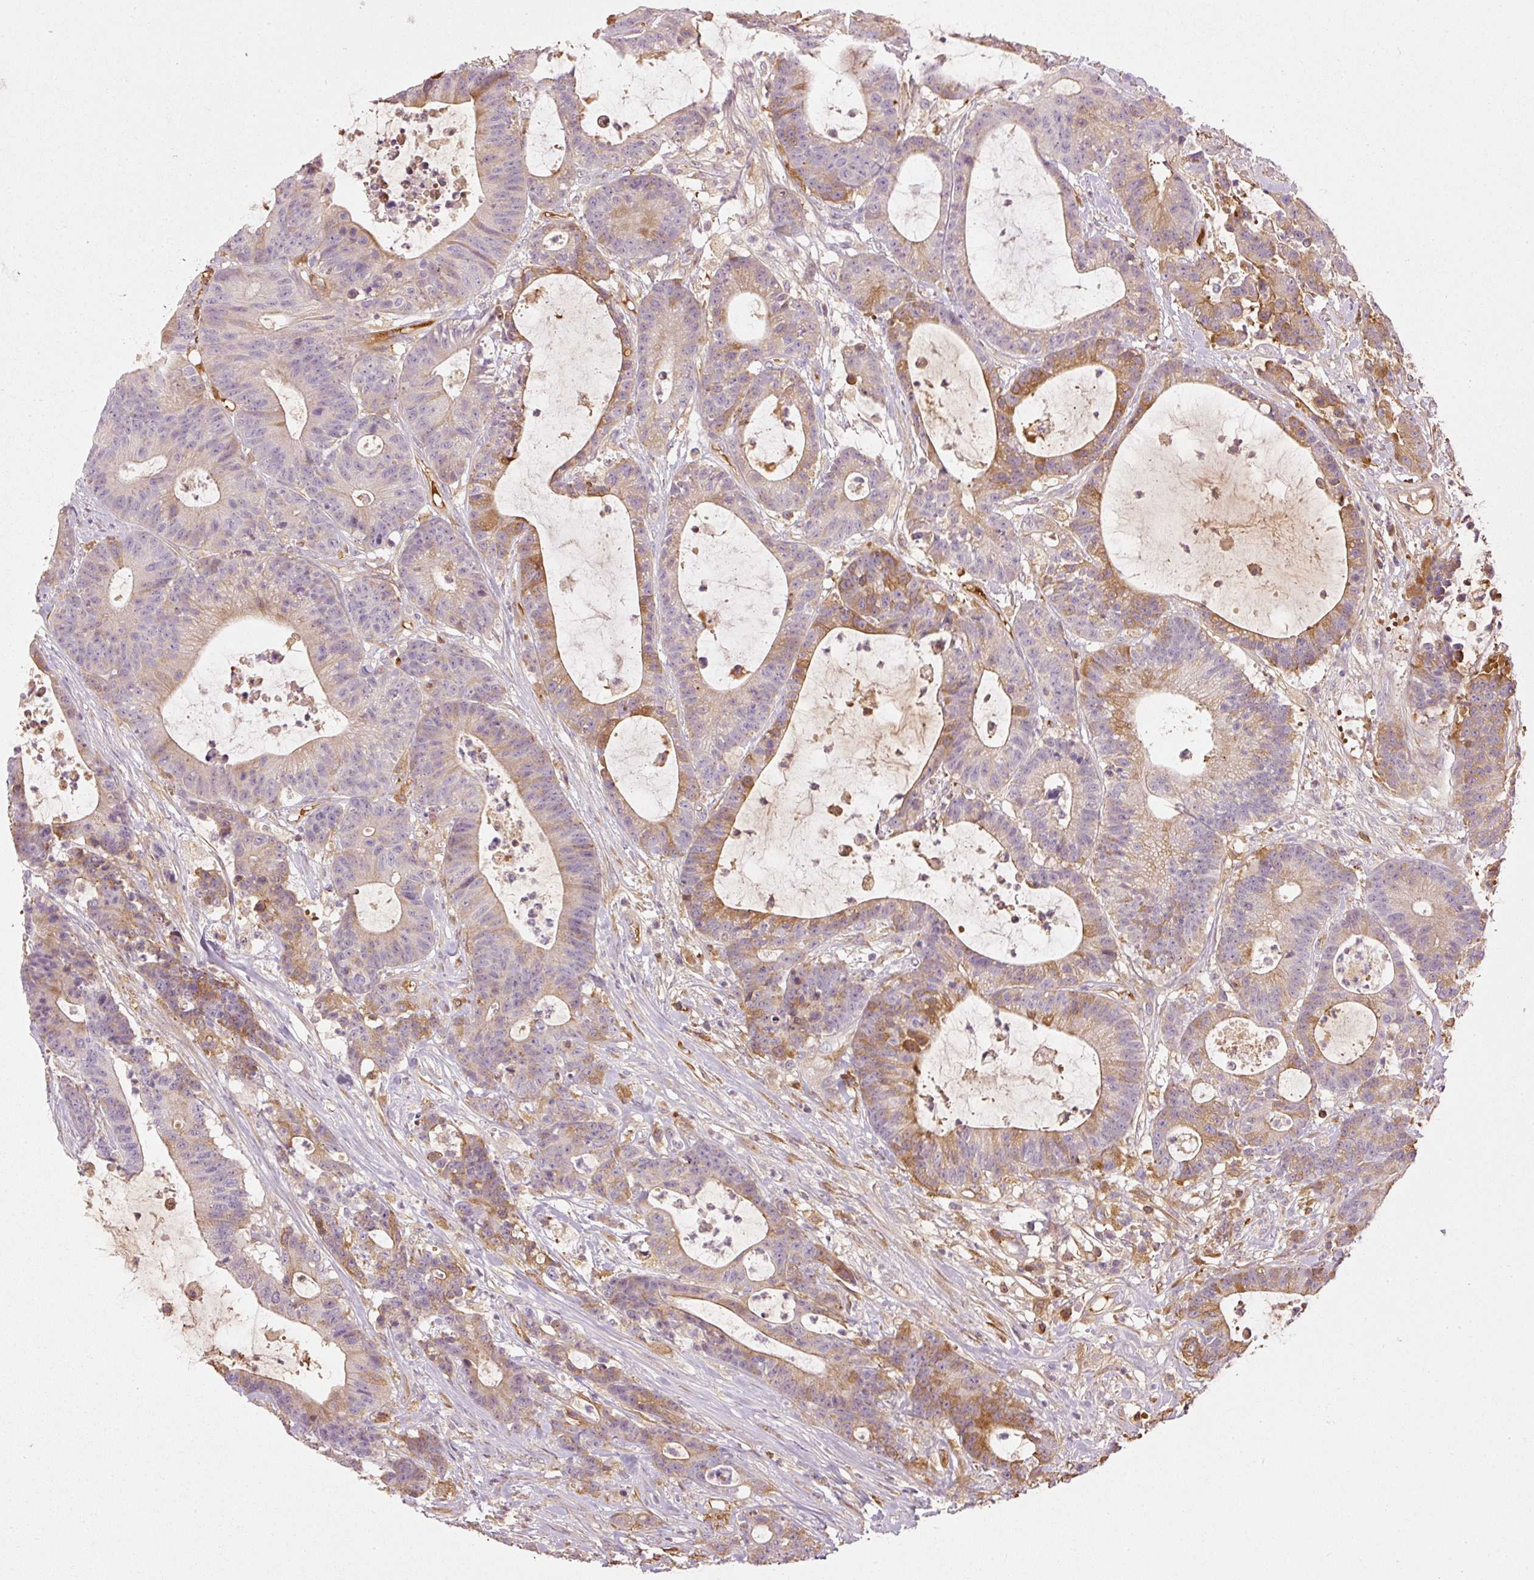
{"staining": {"intensity": "moderate", "quantity": "<25%", "location": "cytoplasmic/membranous"}, "tissue": "colorectal cancer", "cell_type": "Tumor cells", "image_type": "cancer", "snomed": [{"axis": "morphology", "description": "Adenocarcinoma, NOS"}, {"axis": "topography", "description": "Colon"}], "caption": "The micrograph reveals immunohistochemical staining of colorectal cancer (adenocarcinoma). There is moderate cytoplasmic/membranous staining is seen in approximately <25% of tumor cells. (Stains: DAB in brown, nuclei in blue, Microscopy: brightfield microscopy at high magnification).", "gene": "SERPING1", "patient": {"sex": "female", "age": 84}}